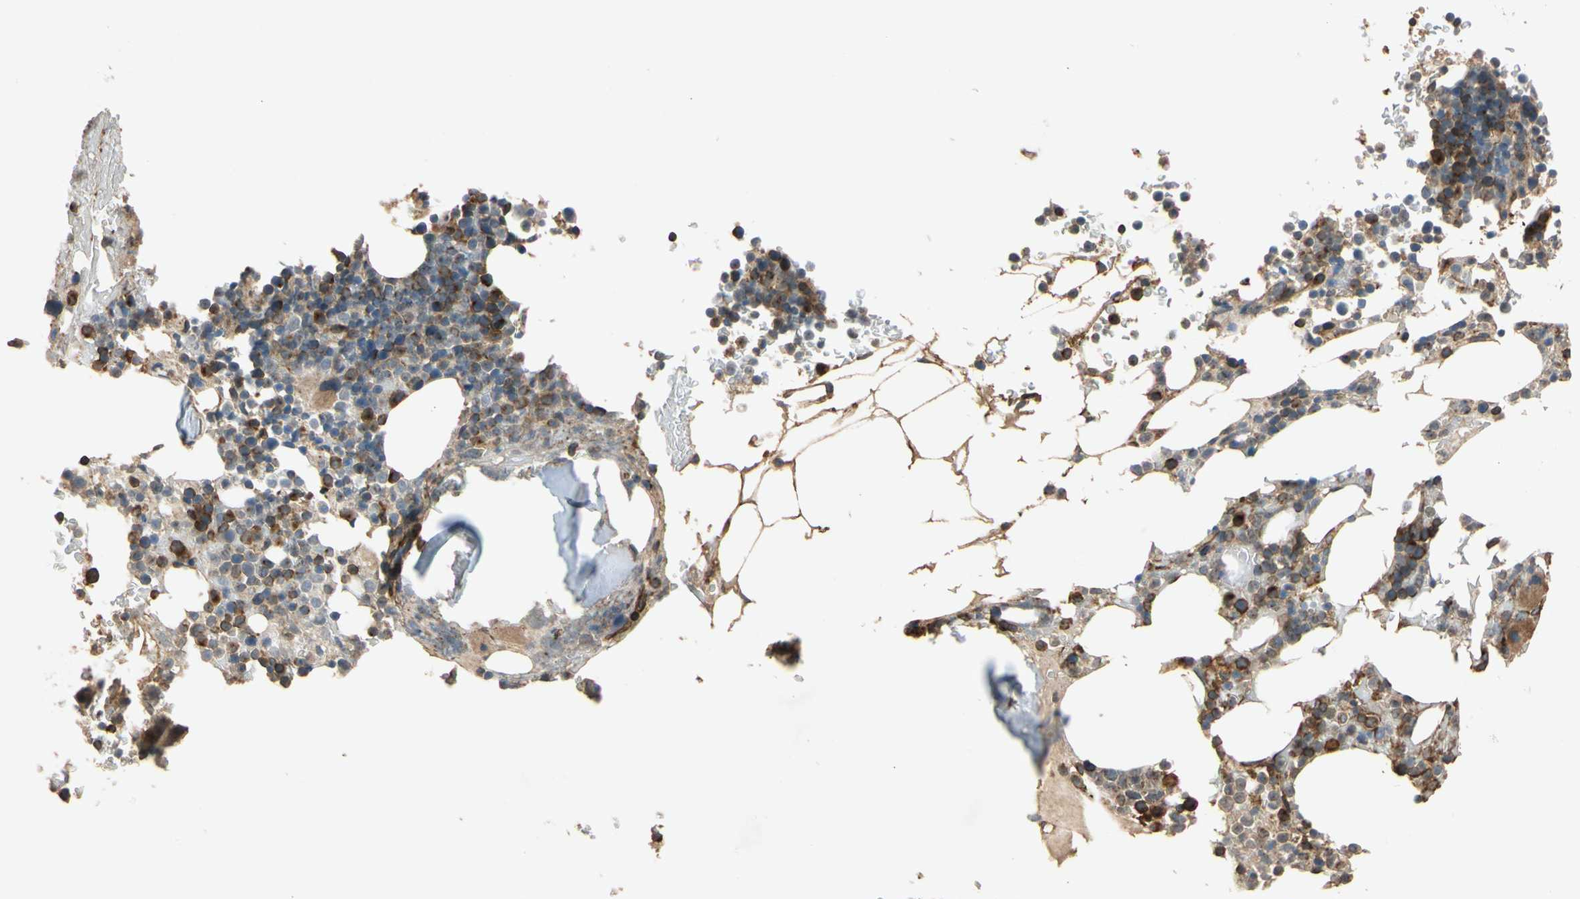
{"staining": {"intensity": "strong", "quantity": "25%-75%", "location": "cytoplasmic/membranous"}, "tissue": "bone marrow", "cell_type": "Hematopoietic cells", "image_type": "normal", "snomed": [{"axis": "morphology", "description": "Normal tissue, NOS"}, {"axis": "topography", "description": "Bone marrow"}], "caption": "Bone marrow stained for a protein displays strong cytoplasmic/membranous positivity in hematopoietic cells. (Stains: DAB (3,3'-diaminobenzidine) in brown, nuclei in blue, Microscopy: brightfield microscopy at high magnification).", "gene": "MGRN1", "patient": {"sex": "female", "age": 66}}